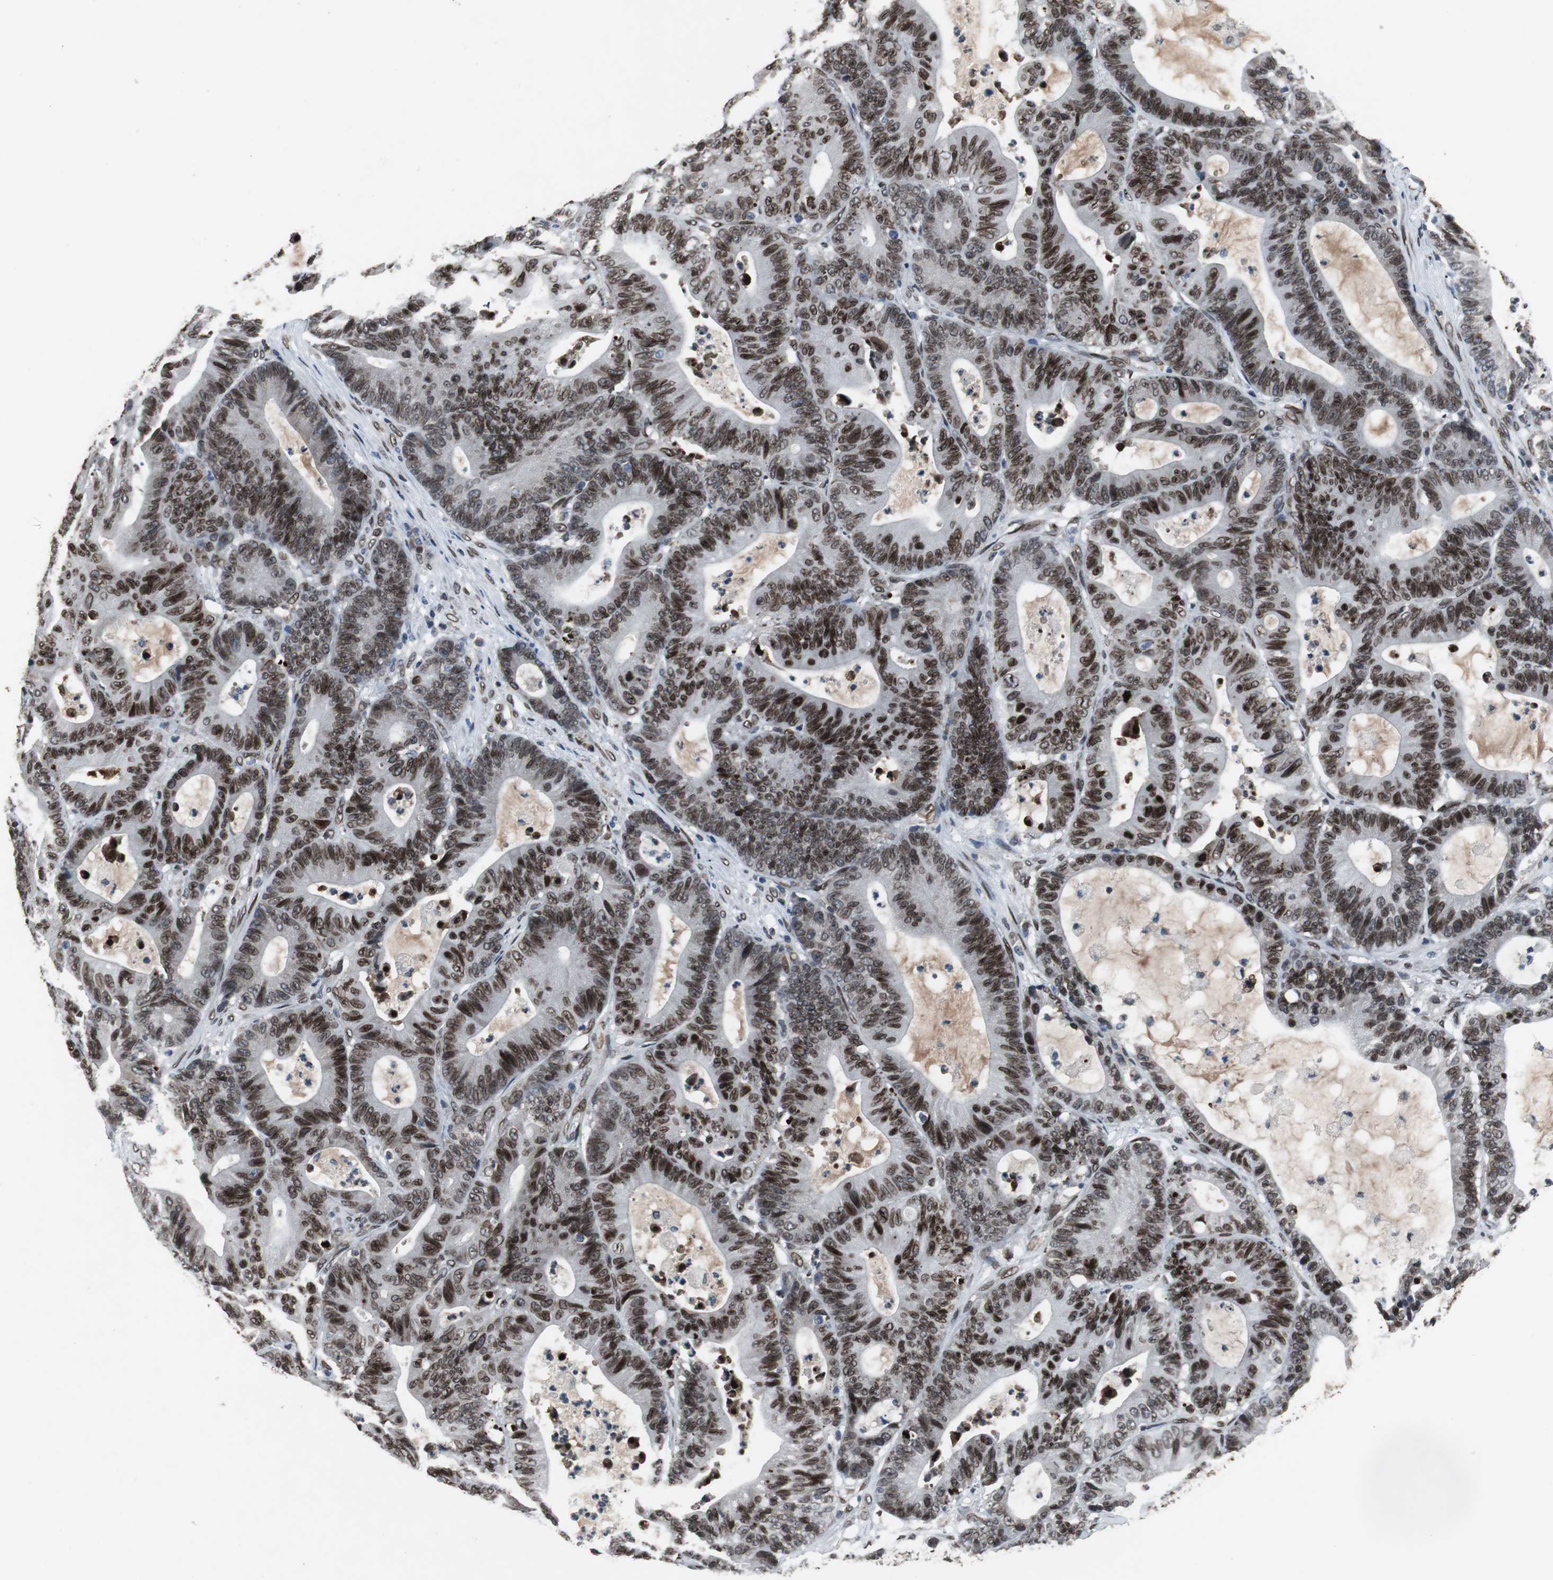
{"staining": {"intensity": "strong", "quantity": ">75%", "location": "cytoplasmic/membranous,nuclear"}, "tissue": "colorectal cancer", "cell_type": "Tumor cells", "image_type": "cancer", "snomed": [{"axis": "morphology", "description": "Adenocarcinoma, NOS"}, {"axis": "topography", "description": "Colon"}], "caption": "DAB (3,3'-diaminobenzidine) immunohistochemical staining of colorectal adenocarcinoma shows strong cytoplasmic/membranous and nuclear protein staining in about >75% of tumor cells.", "gene": "LMNA", "patient": {"sex": "female", "age": 84}}